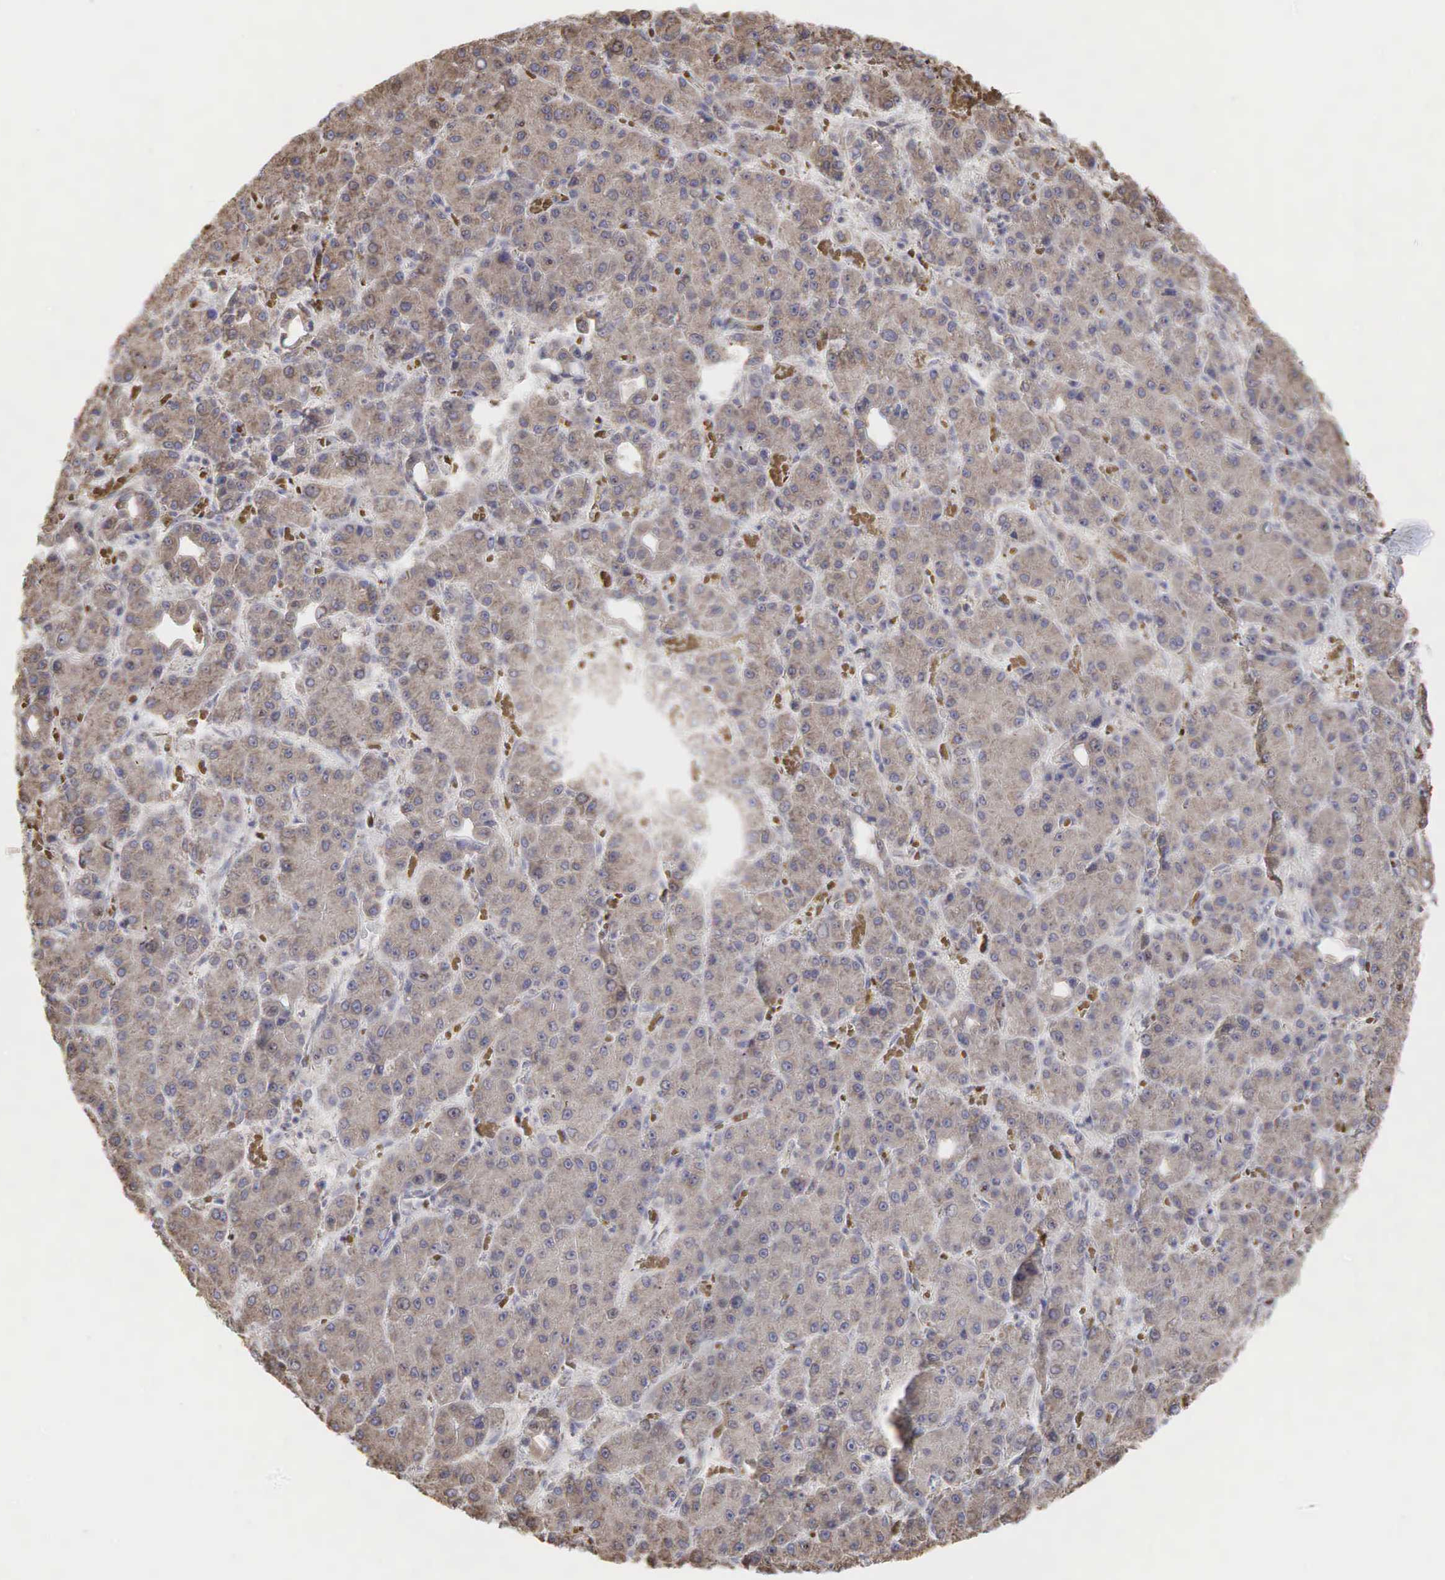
{"staining": {"intensity": "weak", "quantity": ">75%", "location": "cytoplasmic/membranous"}, "tissue": "liver cancer", "cell_type": "Tumor cells", "image_type": "cancer", "snomed": [{"axis": "morphology", "description": "Carcinoma, Hepatocellular, NOS"}, {"axis": "topography", "description": "Liver"}], "caption": "A high-resolution micrograph shows IHC staining of liver cancer (hepatocellular carcinoma), which displays weak cytoplasmic/membranous expression in about >75% of tumor cells. The staining was performed using DAB to visualize the protein expression in brown, while the nuclei were stained in blue with hematoxylin (Magnification: 20x).", "gene": "PABPC5", "patient": {"sex": "male", "age": 69}}